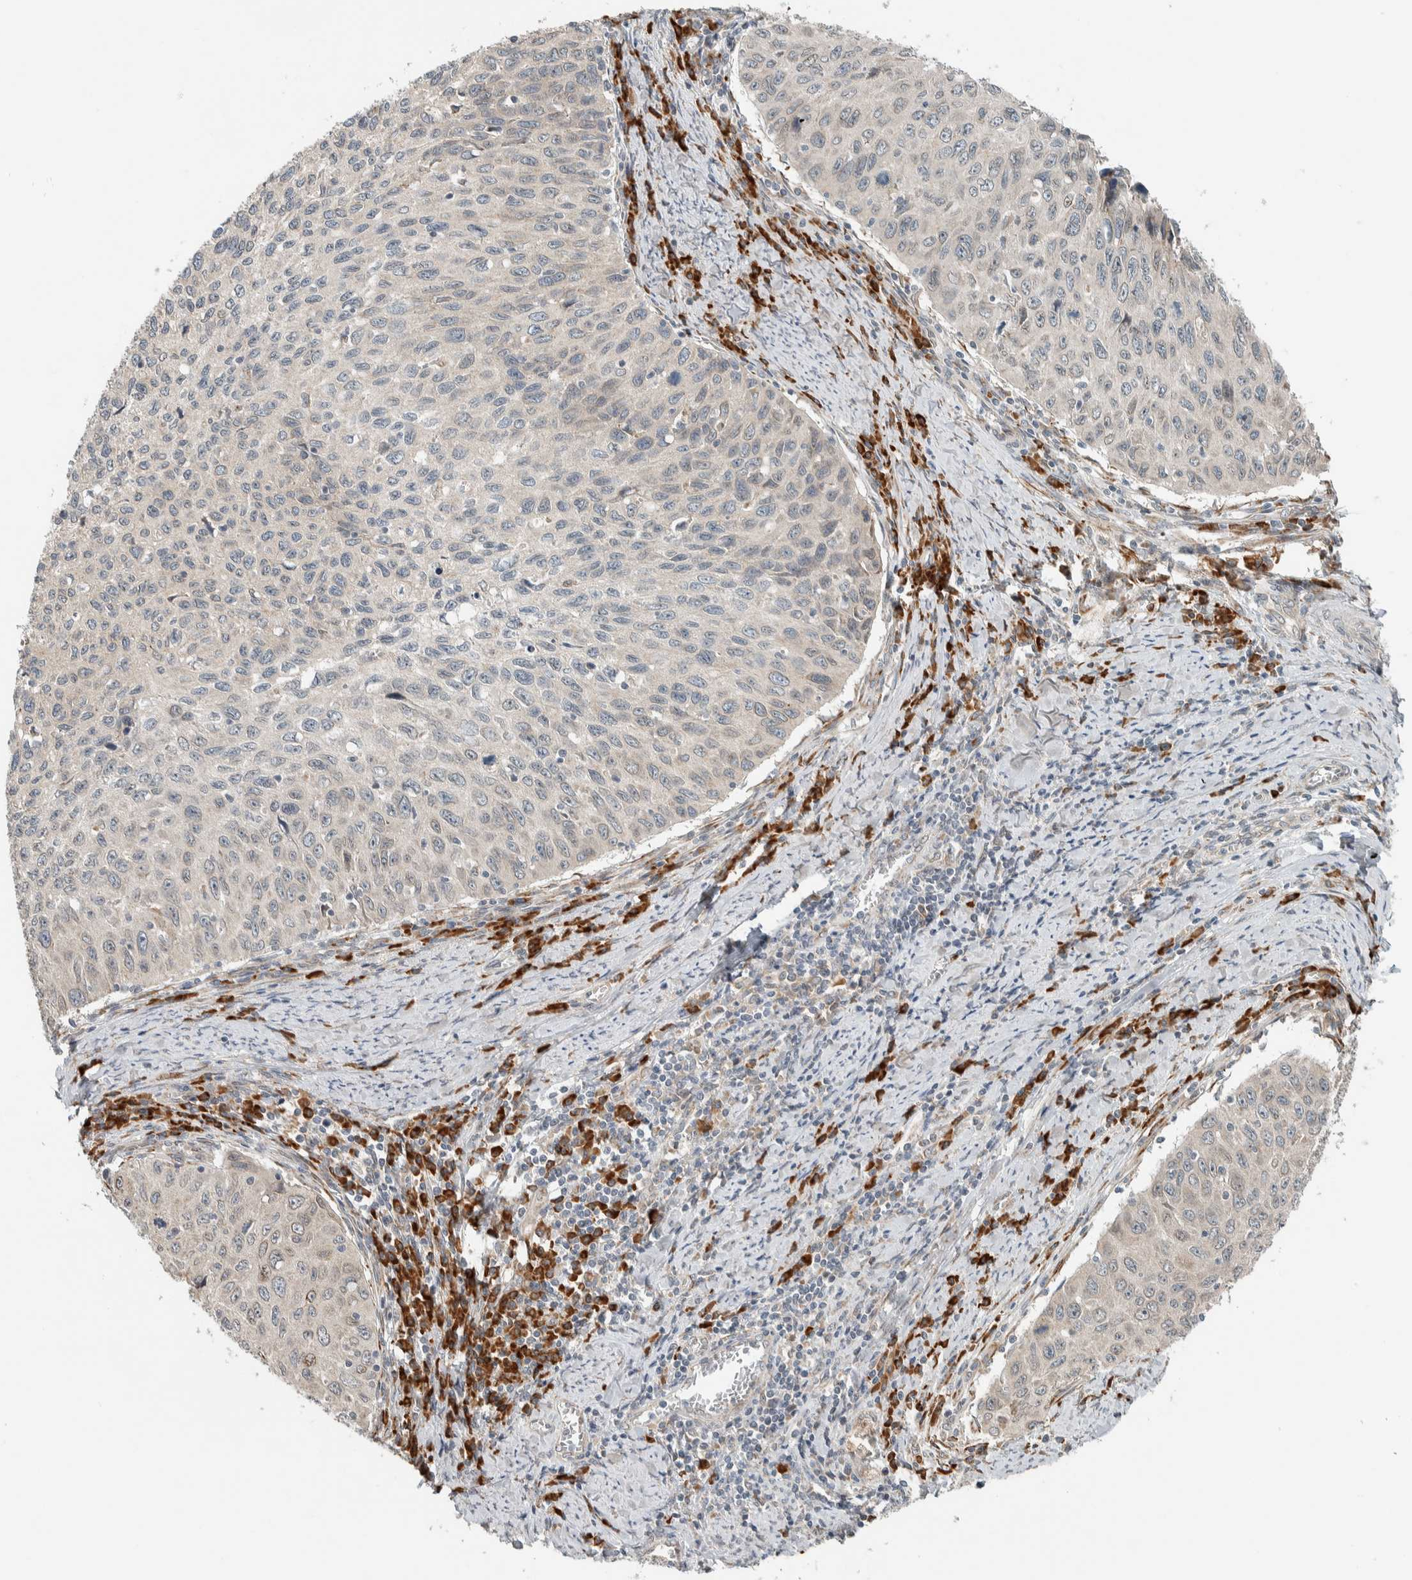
{"staining": {"intensity": "negative", "quantity": "none", "location": "none"}, "tissue": "cervical cancer", "cell_type": "Tumor cells", "image_type": "cancer", "snomed": [{"axis": "morphology", "description": "Squamous cell carcinoma, NOS"}, {"axis": "topography", "description": "Cervix"}], "caption": "IHC micrograph of human cervical squamous cell carcinoma stained for a protein (brown), which shows no expression in tumor cells.", "gene": "CTBP2", "patient": {"sex": "female", "age": 53}}